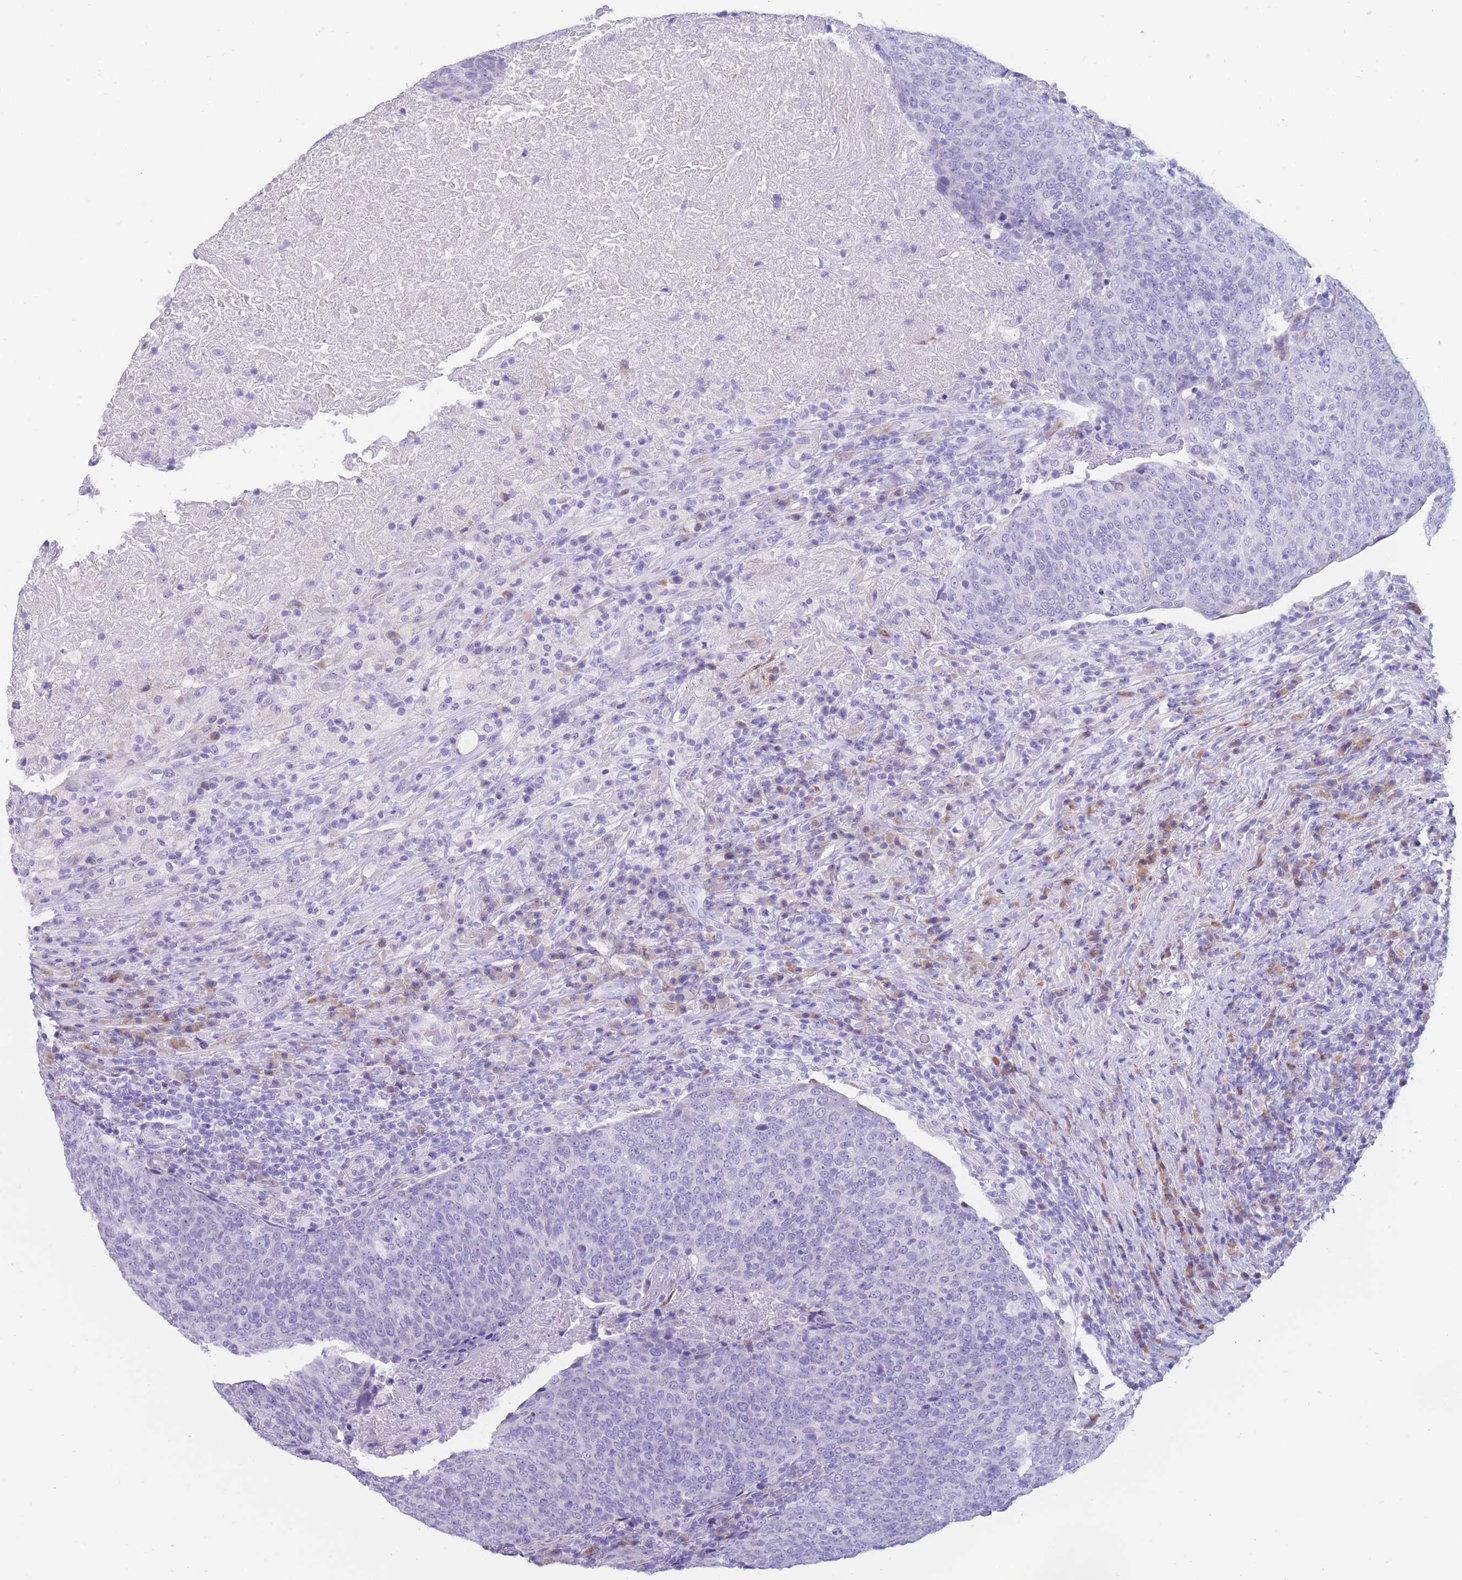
{"staining": {"intensity": "negative", "quantity": "none", "location": "none"}, "tissue": "head and neck cancer", "cell_type": "Tumor cells", "image_type": "cancer", "snomed": [{"axis": "morphology", "description": "Squamous cell carcinoma, NOS"}, {"axis": "morphology", "description": "Squamous cell carcinoma, metastatic, NOS"}, {"axis": "topography", "description": "Lymph node"}, {"axis": "topography", "description": "Head-Neck"}], "caption": "The immunohistochemistry (IHC) micrograph has no significant staining in tumor cells of head and neck cancer (squamous cell carcinoma) tissue.", "gene": "COL27A1", "patient": {"sex": "male", "age": 62}}